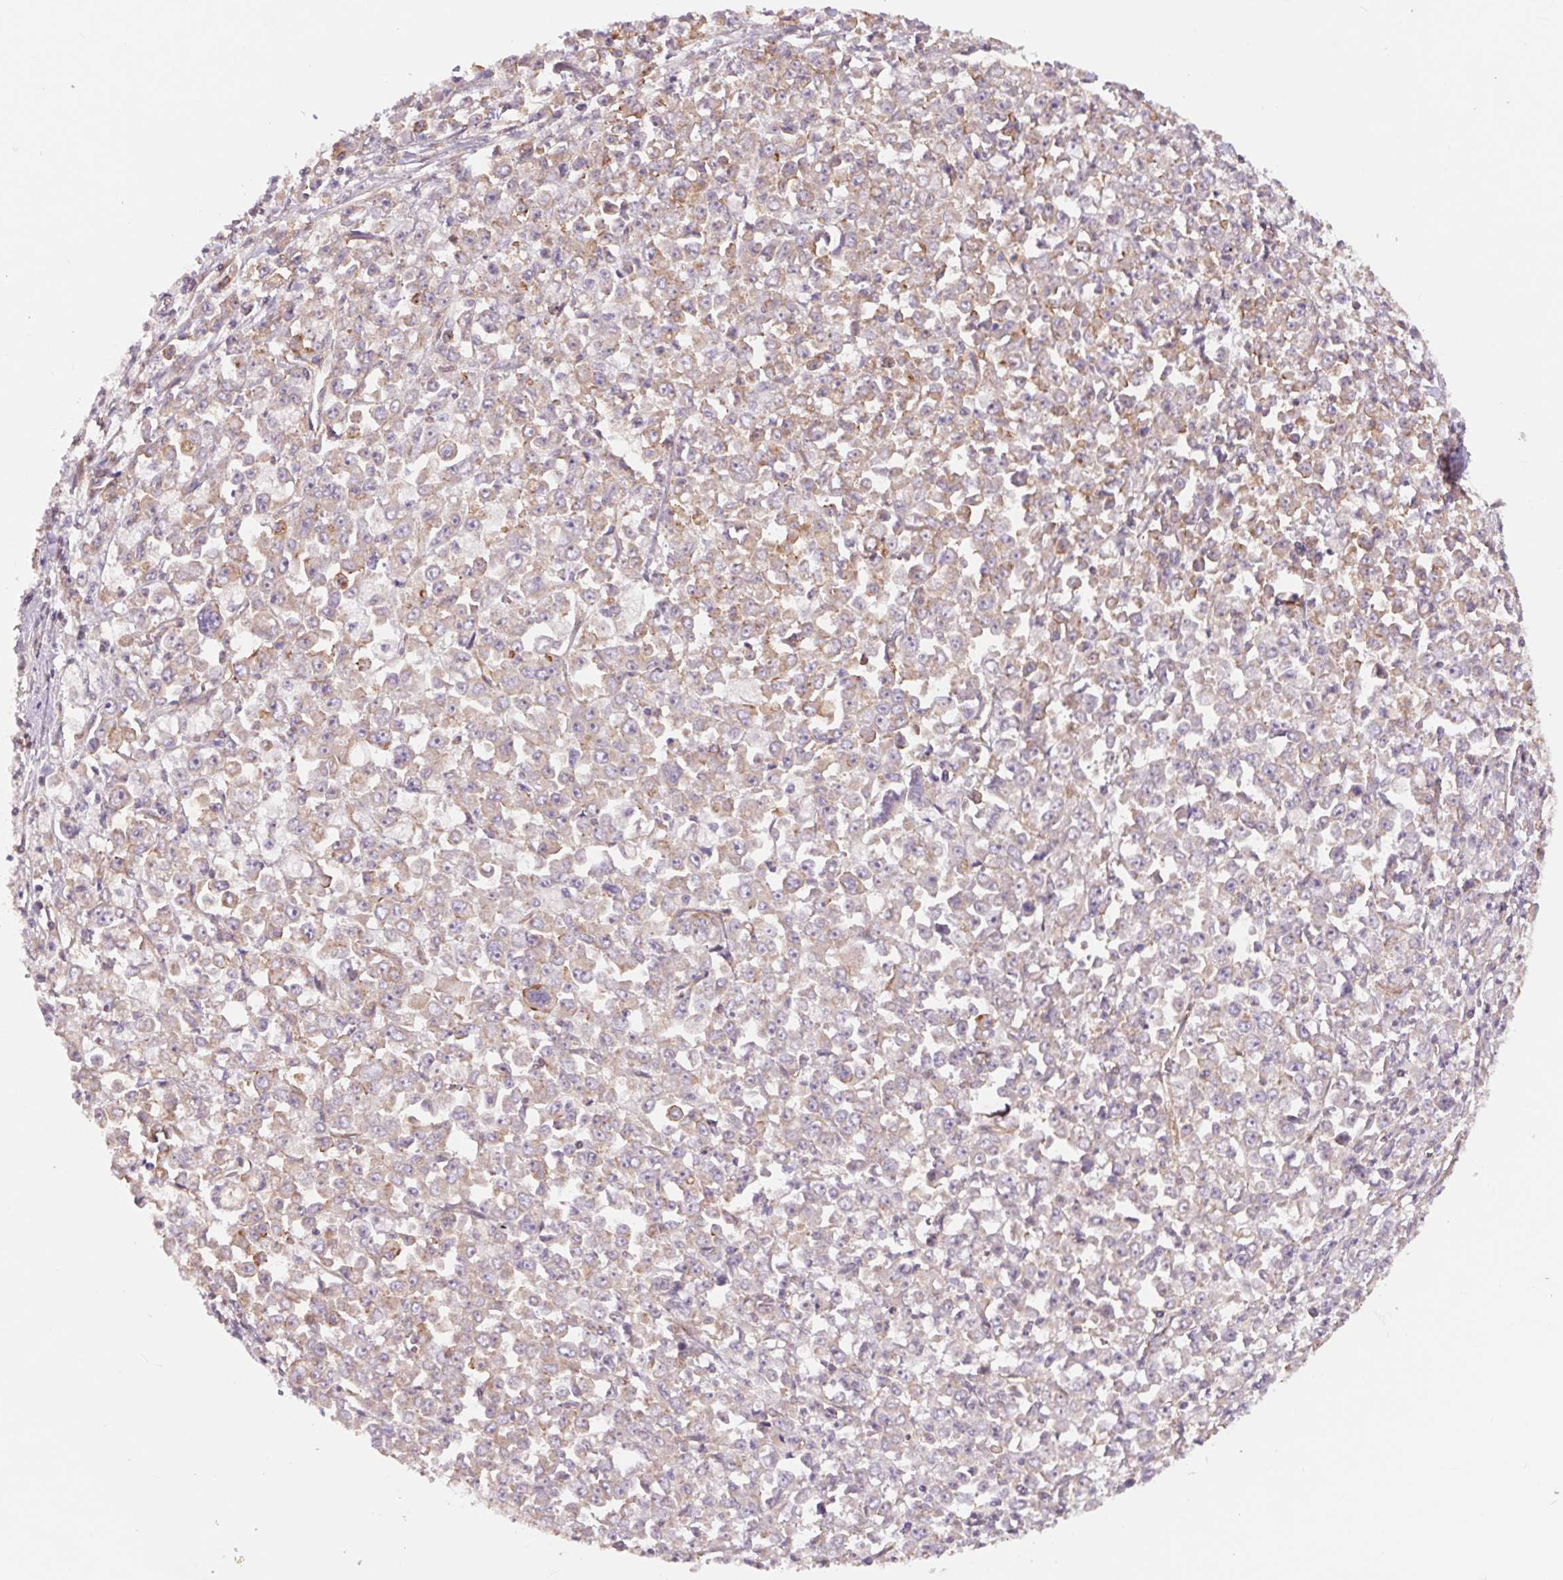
{"staining": {"intensity": "weak", "quantity": "25%-75%", "location": "cytoplasmic/membranous"}, "tissue": "stomach cancer", "cell_type": "Tumor cells", "image_type": "cancer", "snomed": [{"axis": "morphology", "description": "Adenocarcinoma, NOS"}, {"axis": "topography", "description": "Stomach, upper"}], "caption": "Human stomach cancer (adenocarcinoma) stained for a protein (brown) shows weak cytoplasmic/membranous positive staining in about 25%-75% of tumor cells.", "gene": "SH3RF2", "patient": {"sex": "male", "age": 70}}